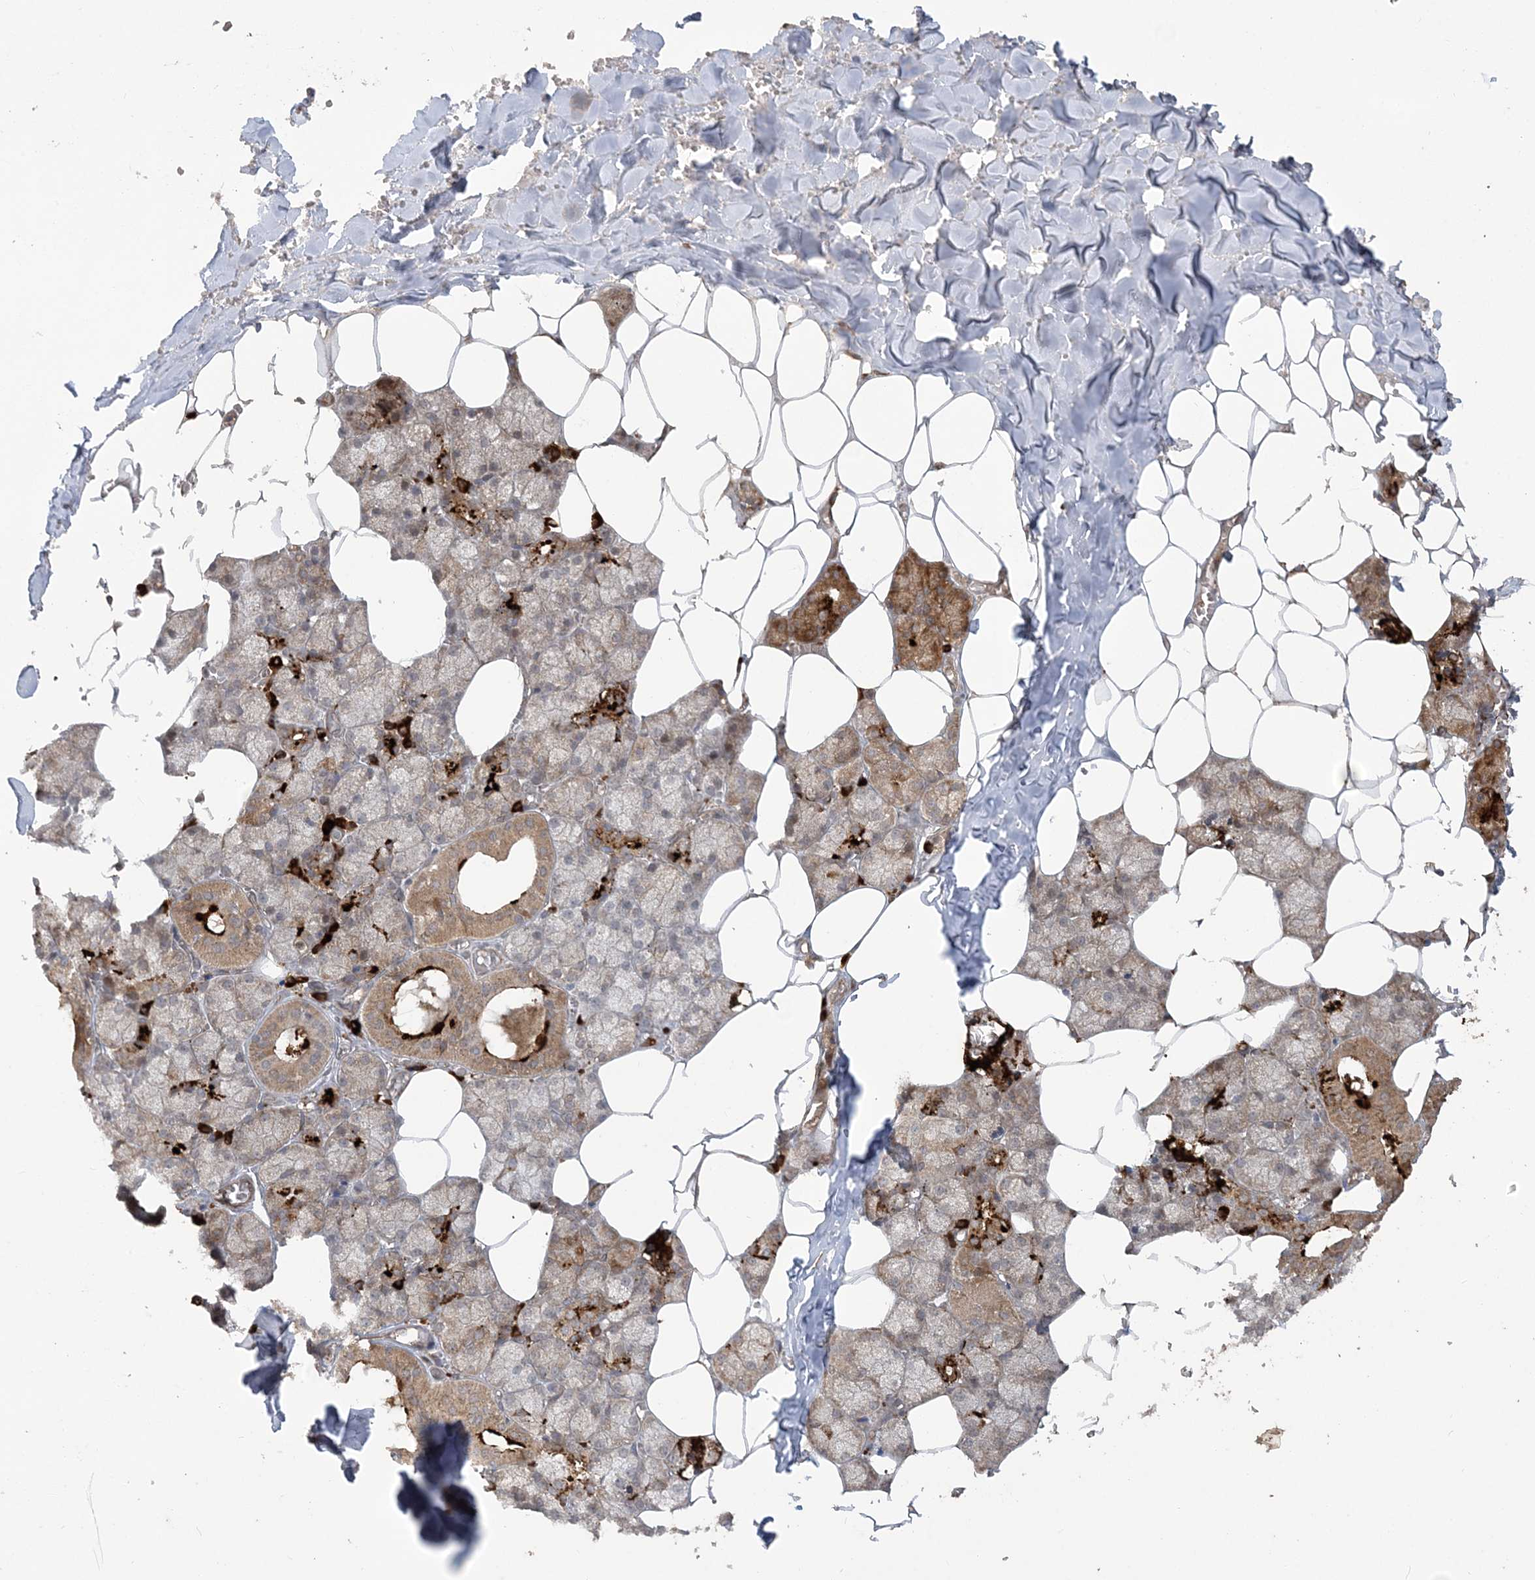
{"staining": {"intensity": "moderate", "quantity": "25%-75%", "location": "cytoplasmic/membranous"}, "tissue": "salivary gland", "cell_type": "Glandular cells", "image_type": "normal", "snomed": [{"axis": "morphology", "description": "Normal tissue, NOS"}, {"axis": "topography", "description": "Salivary gland"}], "caption": "This photomicrograph demonstrates benign salivary gland stained with immunohistochemistry (IHC) to label a protein in brown. The cytoplasmic/membranous of glandular cells show moderate positivity for the protein. Nuclei are counter-stained blue.", "gene": "HERPUD1", "patient": {"sex": "male", "age": 62}}